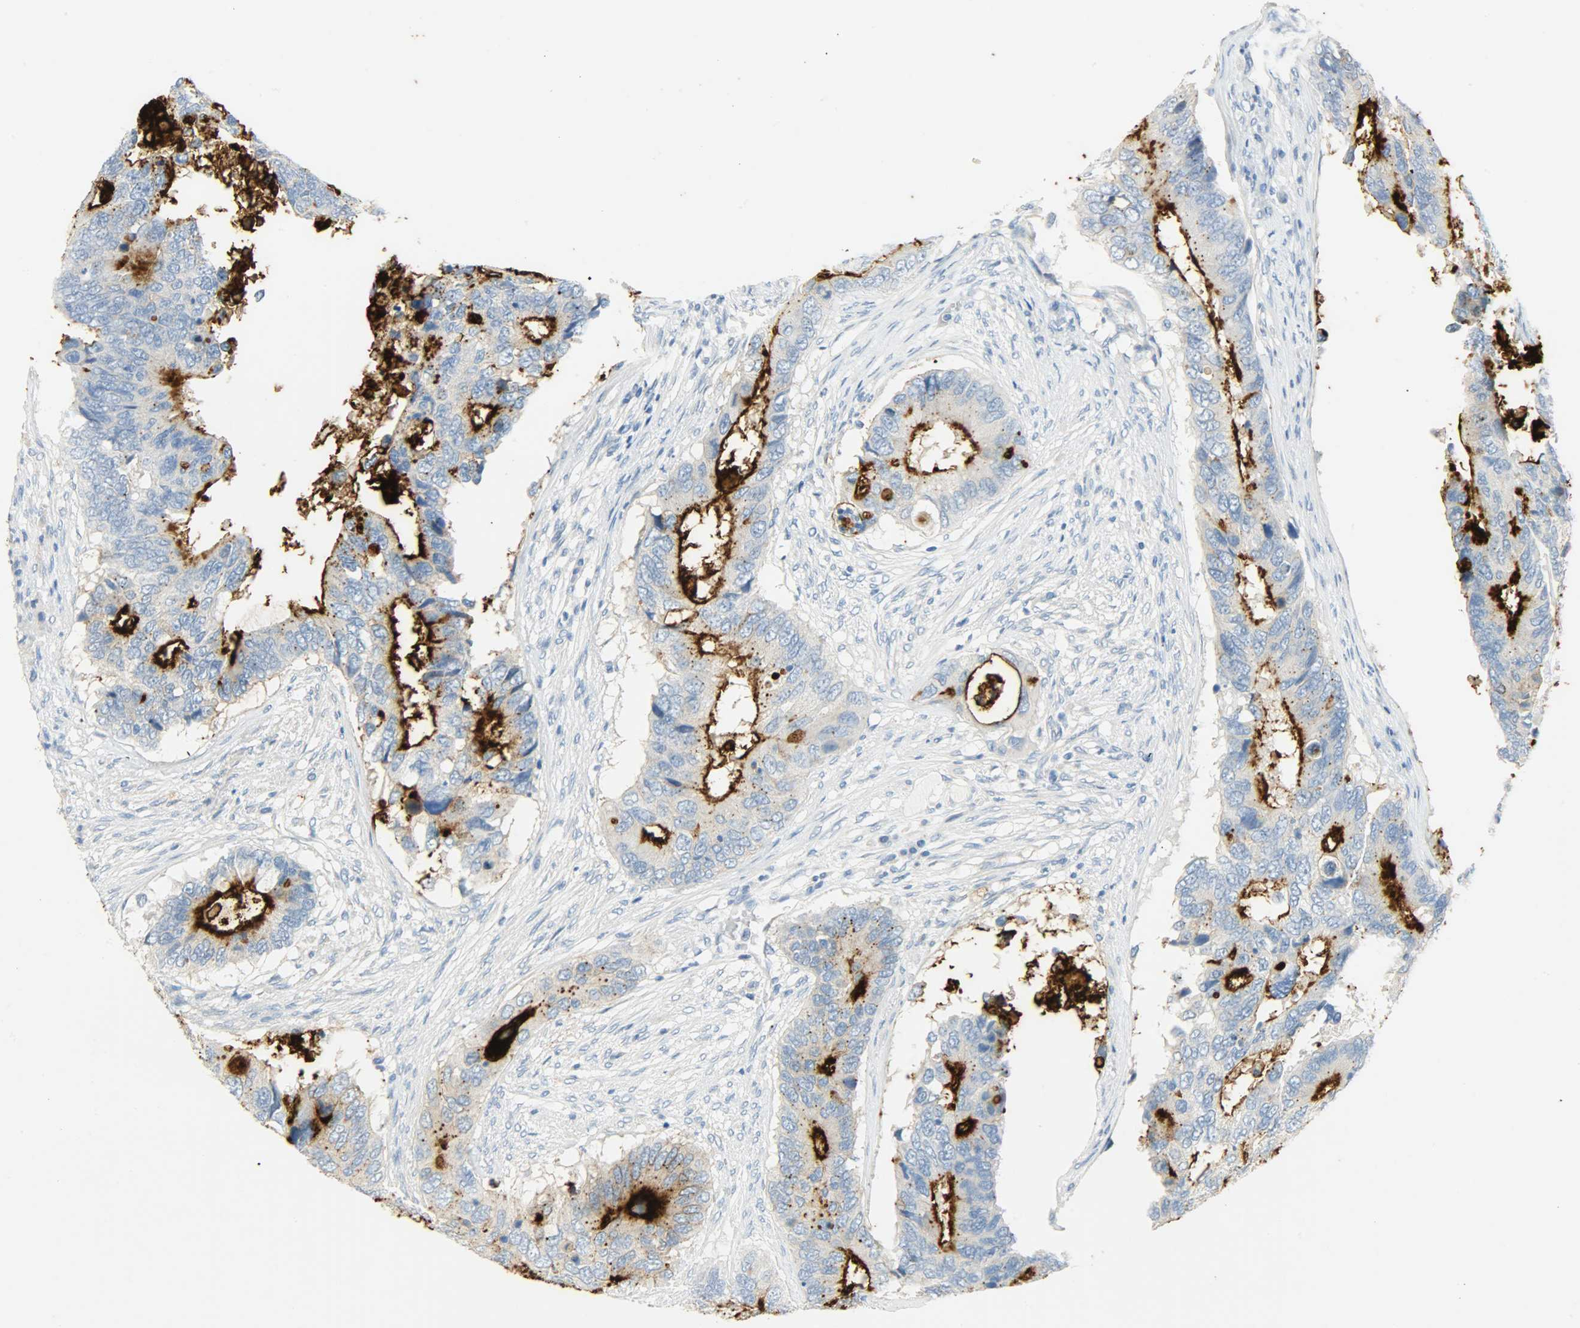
{"staining": {"intensity": "strong", "quantity": ">75%", "location": "cytoplasmic/membranous"}, "tissue": "colorectal cancer", "cell_type": "Tumor cells", "image_type": "cancer", "snomed": [{"axis": "morphology", "description": "Adenocarcinoma, NOS"}, {"axis": "topography", "description": "Colon"}], "caption": "The immunohistochemical stain shows strong cytoplasmic/membranous staining in tumor cells of colorectal adenocarcinoma tissue. (IHC, brightfield microscopy, high magnification).", "gene": "PROM1", "patient": {"sex": "male", "age": 71}}